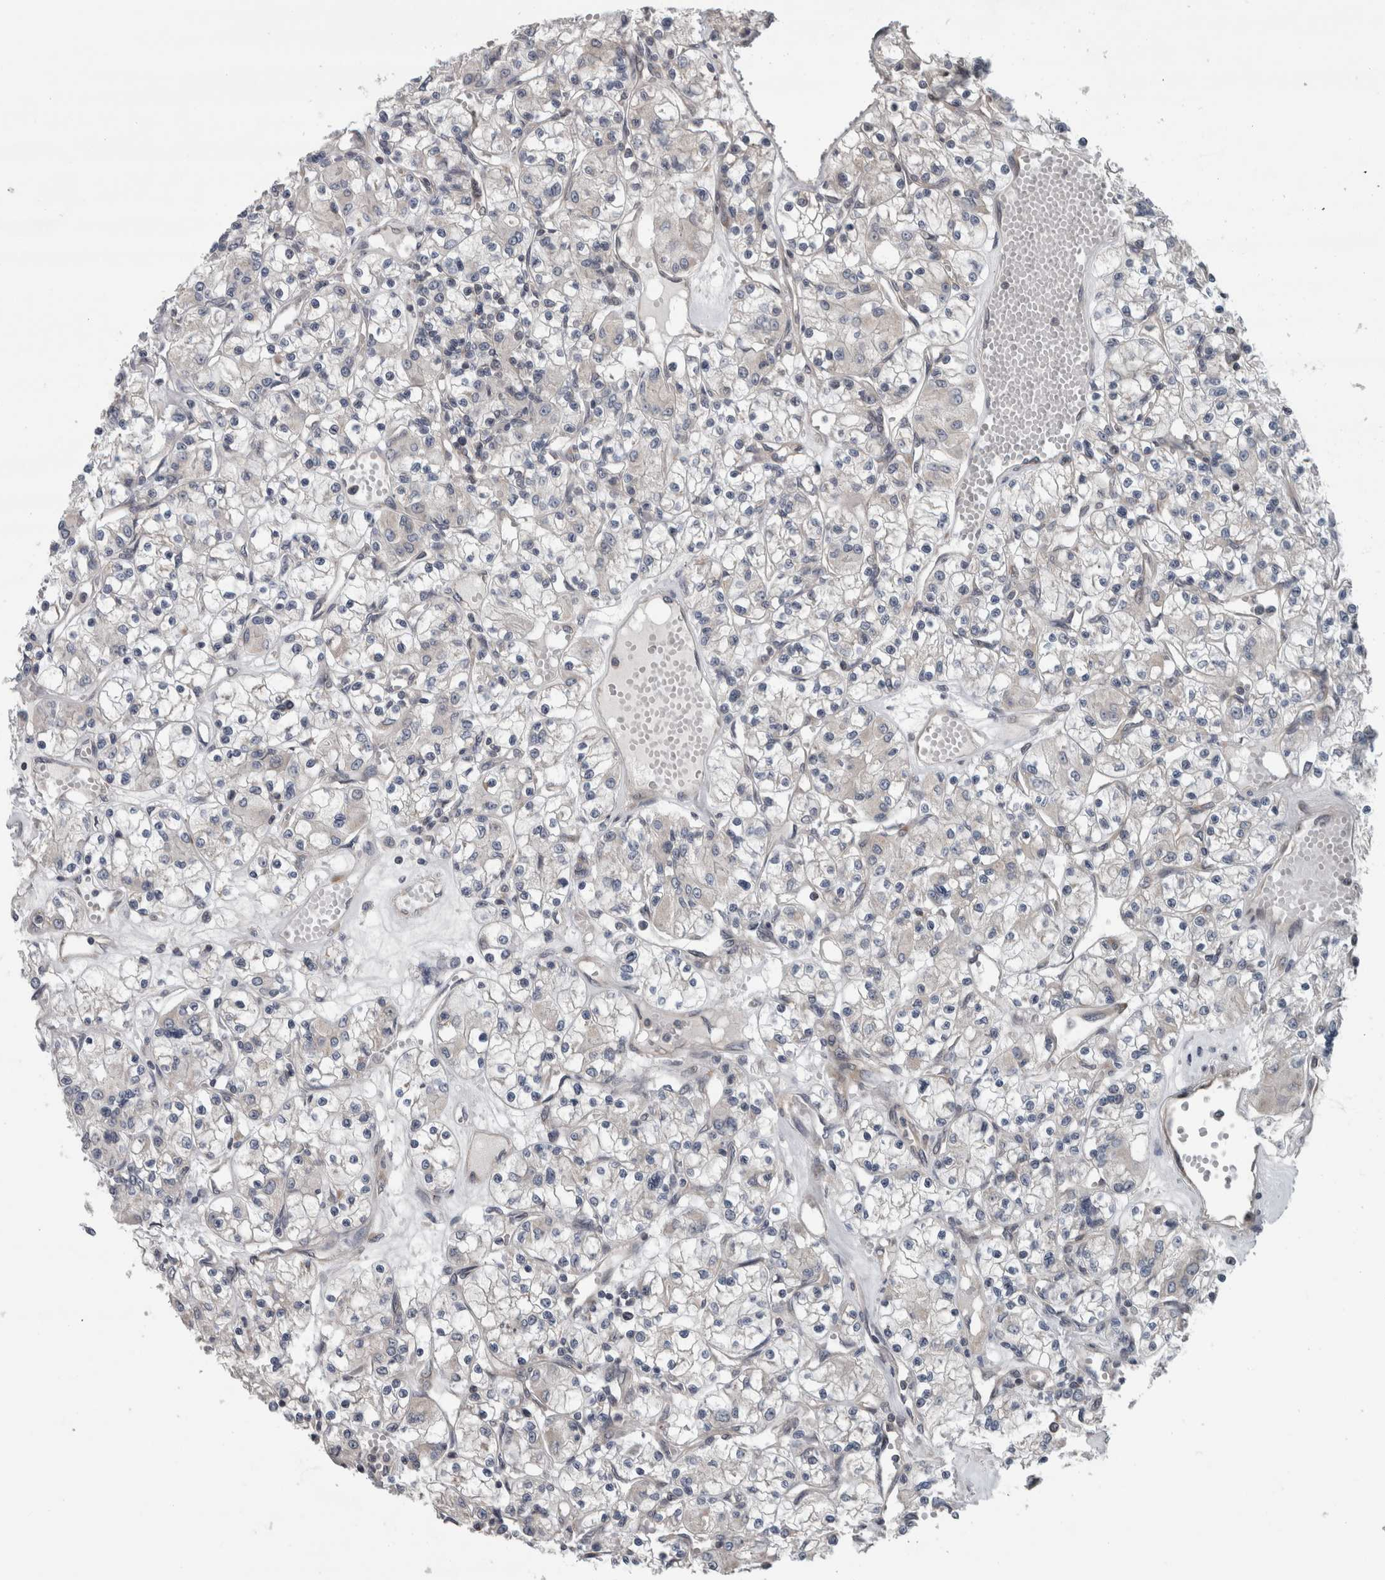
{"staining": {"intensity": "negative", "quantity": "none", "location": "none"}, "tissue": "renal cancer", "cell_type": "Tumor cells", "image_type": "cancer", "snomed": [{"axis": "morphology", "description": "Adenocarcinoma, NOS"}, {"axis": "topography", "description": "Kidney"}], "caption": "Immunohistochemical staining of renal cancer demonstrates no significant staining in tumor cells. (DAB IHC visualized using brightfield microscopy, high magnification).", "gene": "ENY2", "patient": {"sex": "female", "age": 59}}